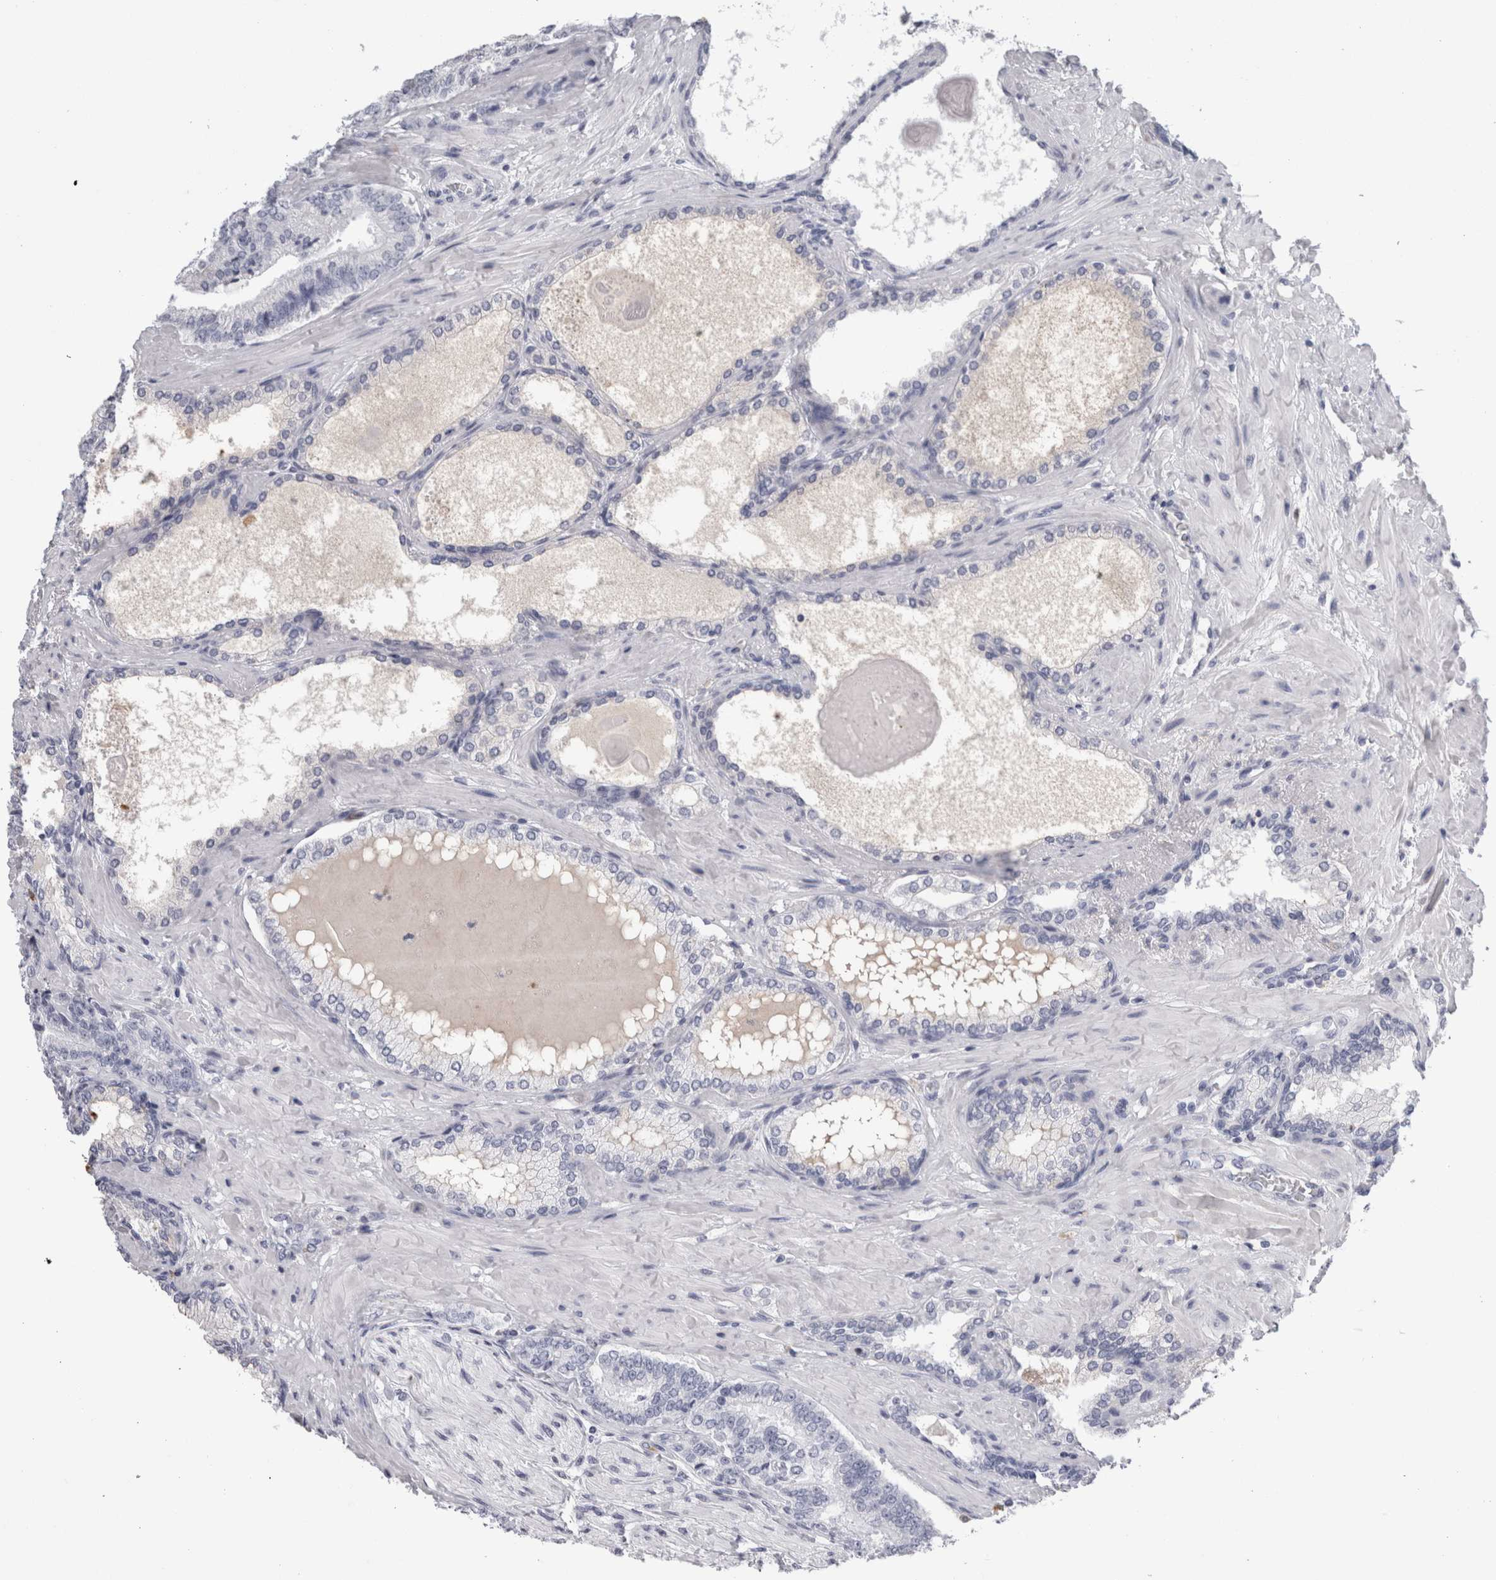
{"staining": {"intensity": "negative", "quantity": "none", "location": "none"}, "tissue": "prostate cancer", "cell_type": "Tumor cells", "image_type": "cancer", "snomed": [{"axis": "morphology", "description": "Adenocarcinoma, High grade"}, {"axis": "topography", "description": "Prostate"}], "caption": "The photomicrograph exhibits no significant expression in tumor cells of prostate cancer.", "gene": "S100A12", "patient": {"sex": "male", "age": 61}}